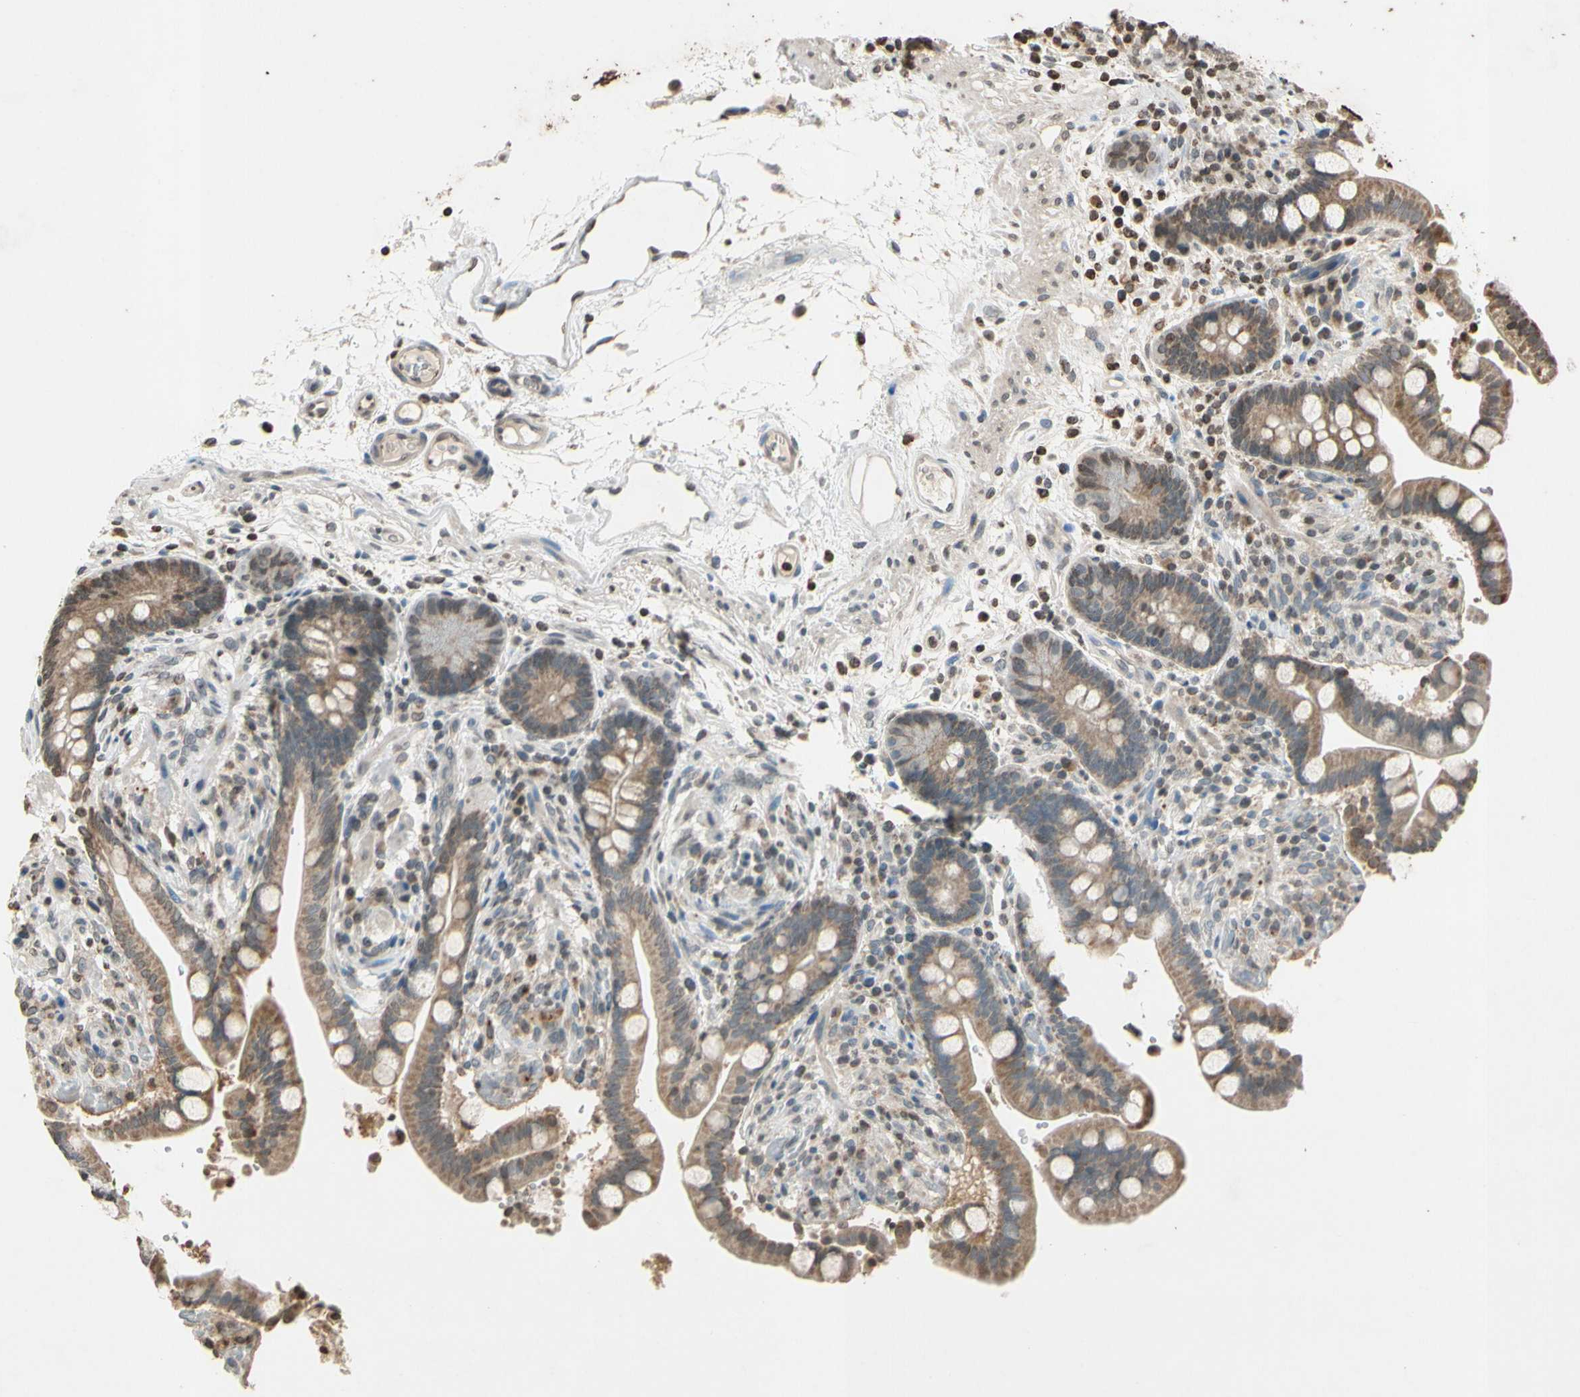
{"staining": {"intensity": "negative", "quantity": "<25%", "location": "cytoplasmic/membranous"}, "tissue": "colon", "cell_type": "Endothelial cells", "image_type": "normal", "snomed": [{"axis": "morphology", "description": "Normal tissue, NOS"}, {"axis": "topography", "description": "Colon"}], "caption": "Endothelial cells show no significant staining in unremarkable colon. Brightfield microscopy of IHC stained with DAB (brown) and hematoxylin (blue), captured at high magnification.", "gene": "CLDN11", "patient": {"sex": "male", "age": 73}}